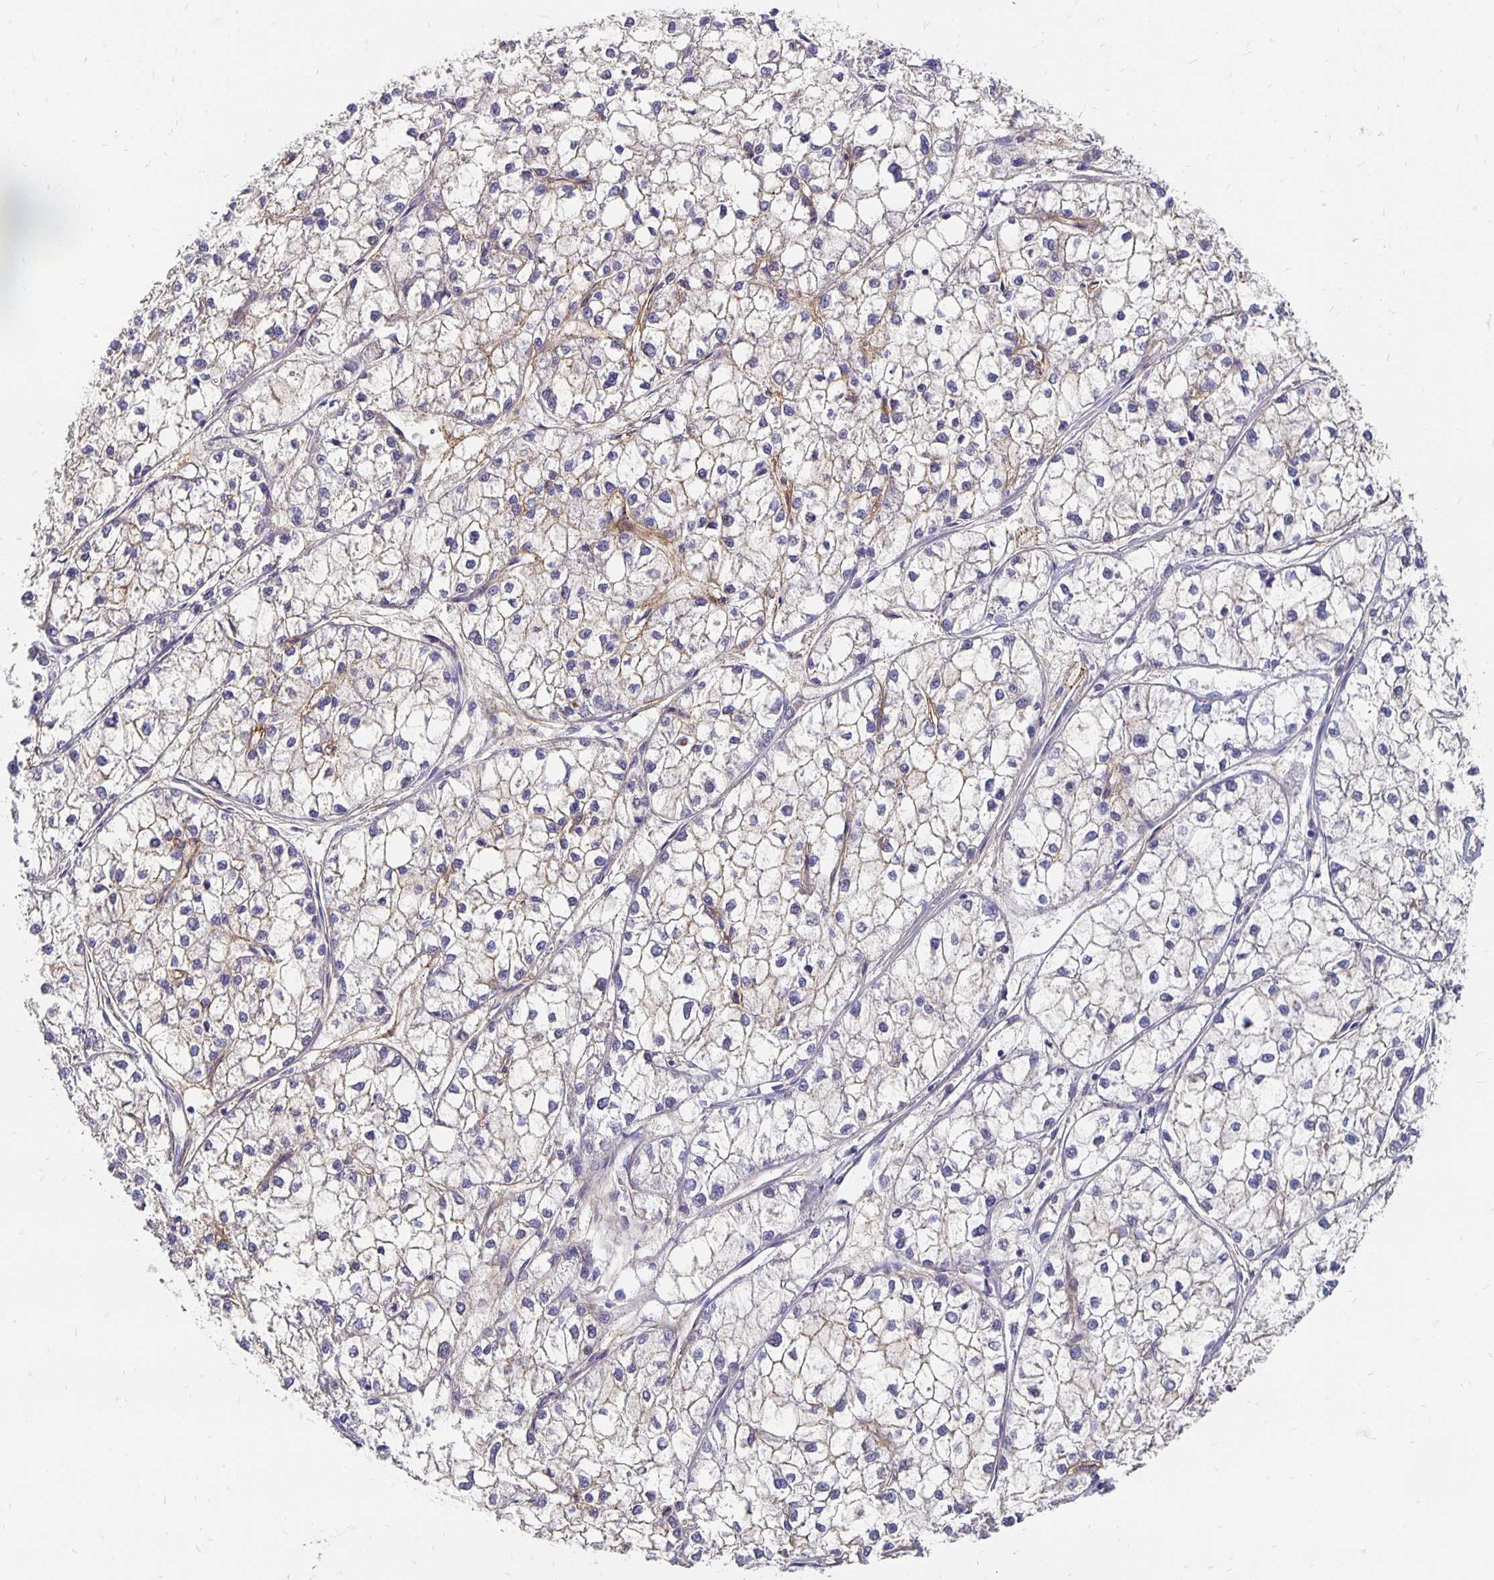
{"staining": {"intensity": "negative", "quantity": "none", "location": "none"}, "tissue": "liver cancer", "cell_type": "Tumor cells", "image_type": "cancer", "snomed": [{"axis": "morphology", "description": "Carcinoma, Hepatocellular, NOS"}, {"axis": "topography", "description": "Liver"}], "caption": "Tumor cells show no significant protein expression in liver cancer (hepatocellular carcinoma). (DAB (3,3'-diaminobenzidine) immunohistochemistry (IHC), high magnification).", "gene": "APOB", "patient": {"sex": "female", "age": 43}}